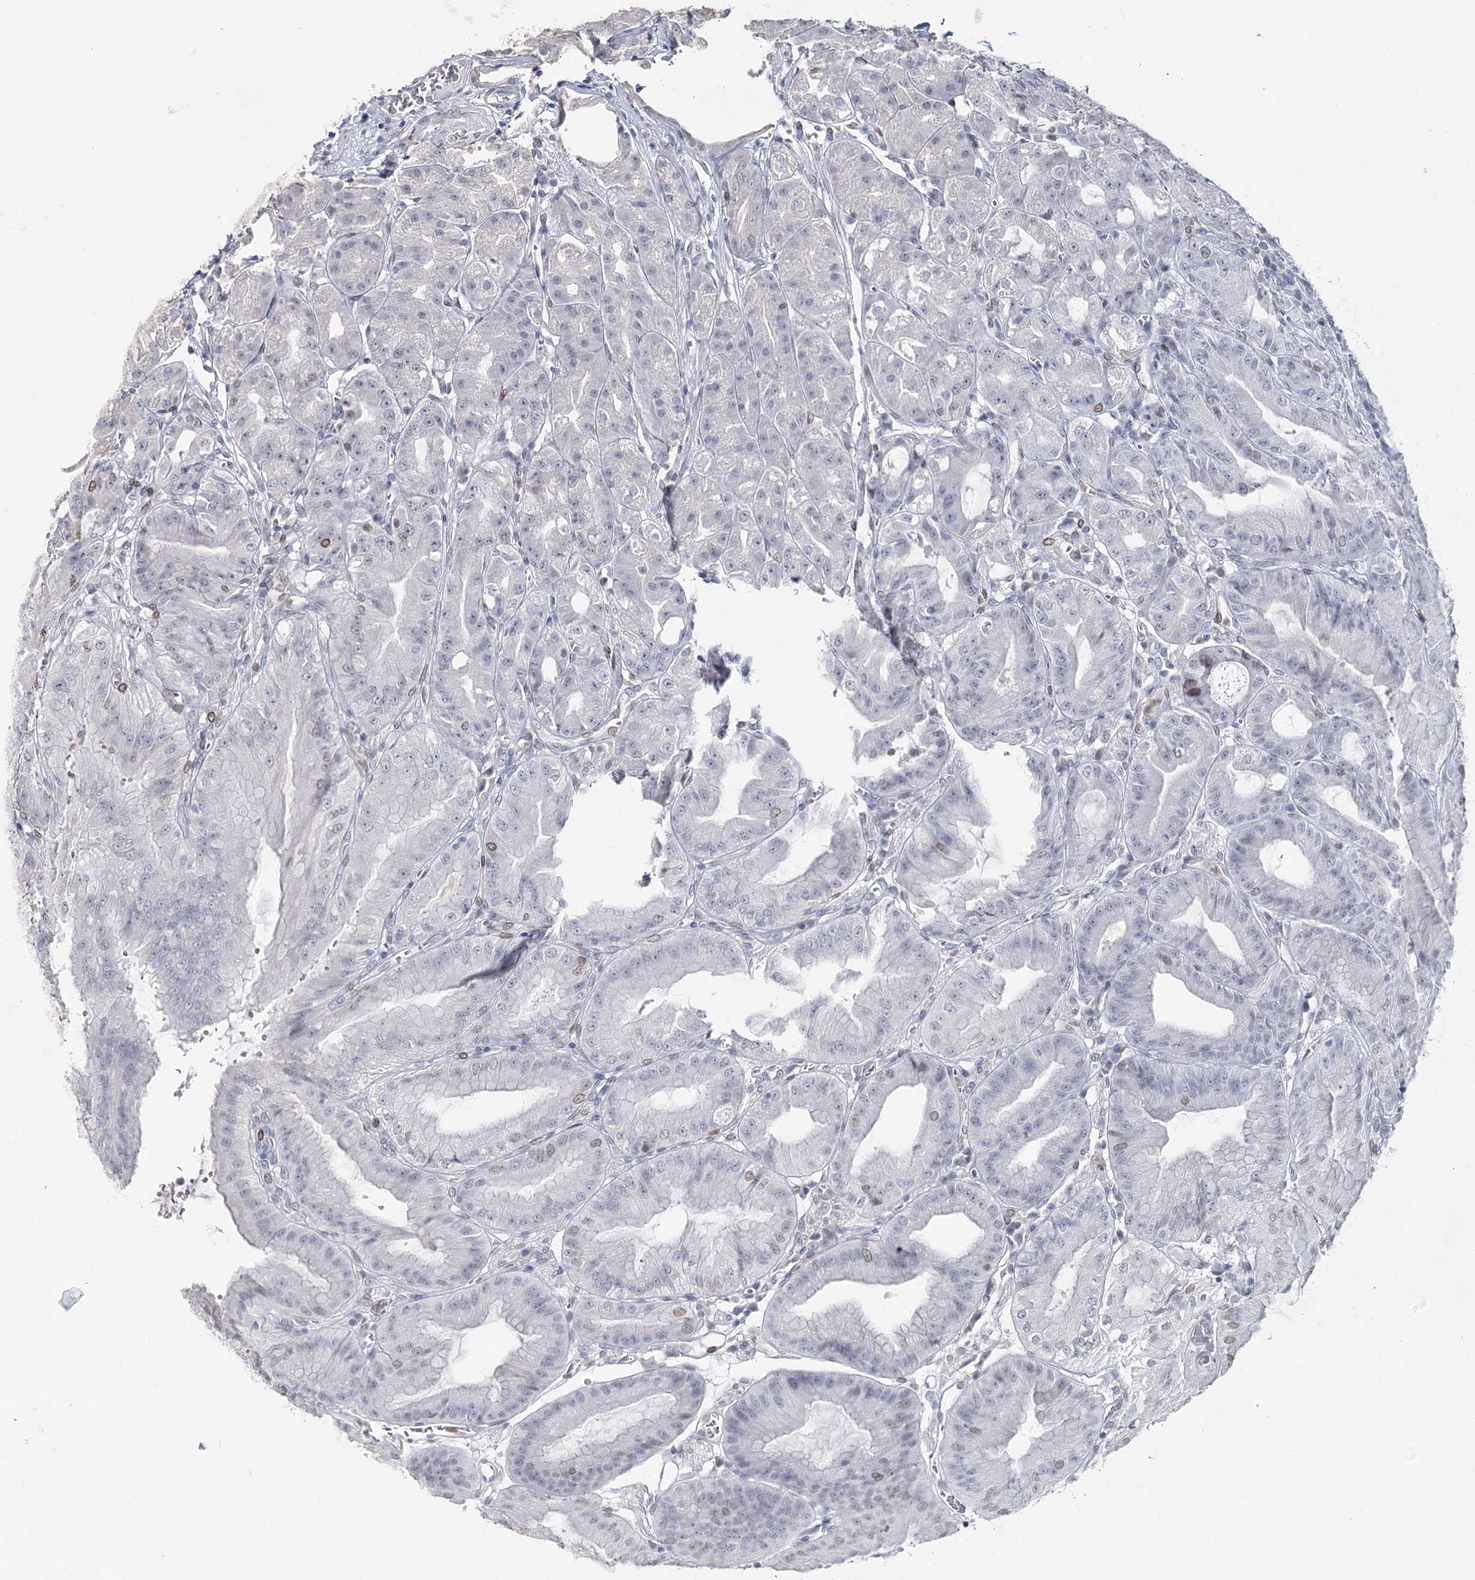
{"staining": {"intensity": "moderate", "quantity": "25%-75%", "location": "cytoplasmic/membranous,nuclear"}, "tissue": "stomach", "cell_type": "Glandular cells", "image_type": "normal", "snomed": [{"axis": "morphology", "description": "Normal tissue, NOS"}, {"axis": "topography", "description": "Stomach, upper"}, {"axis": "topography", "description": "Stomach, lower"}], "caption": "Human stomach stained with a brown dye shows moderate cytoplasmic/membranous,nuclear positive expression in approximately 25%-75% of glandular cells.", "gene": "KIAA0930", "patient": {"sex": "male", "age": 71}}